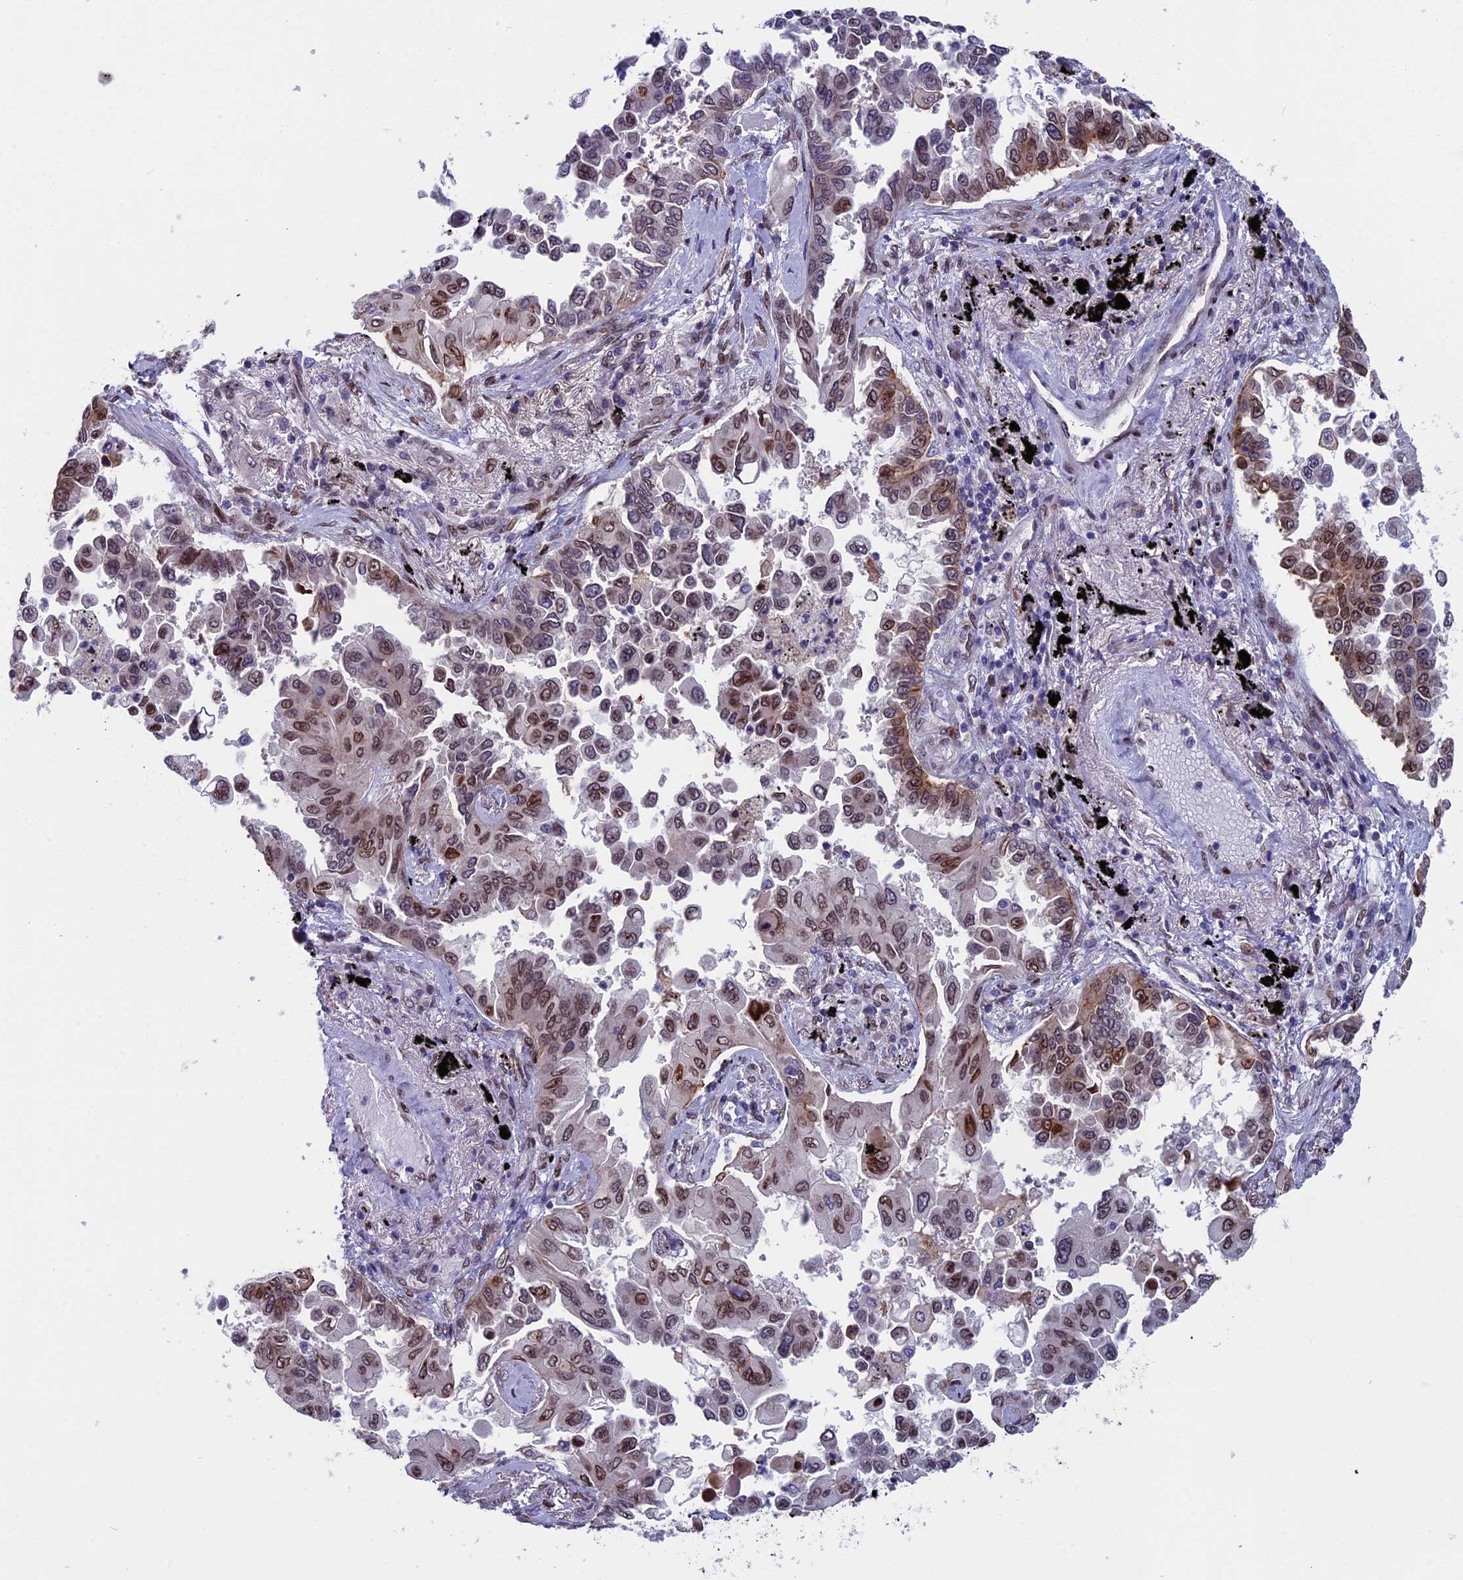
{"staining": {"intensity": "moderate", "quantity": ">75%", "location": "cytoplasmic/membranous,nuclear"}, "tissue": "lung cancer", "cell_type": "Tumor cells", "image_type": "cancer", "snomed": [{"axis": "morphology", "description": "Adenocarcinoma, NOS"}, {"axis": "topography", "description": "Lung"}], "caption": "Moderate cytoplasmic/membranous and nuclear positivity is appreciated in about >75% of tumor cells in adenocarcinoma (lung). Nuclei are stained in blue.", "gene": "GPSM1", "patient": {"sex": "female", "age": 67}}